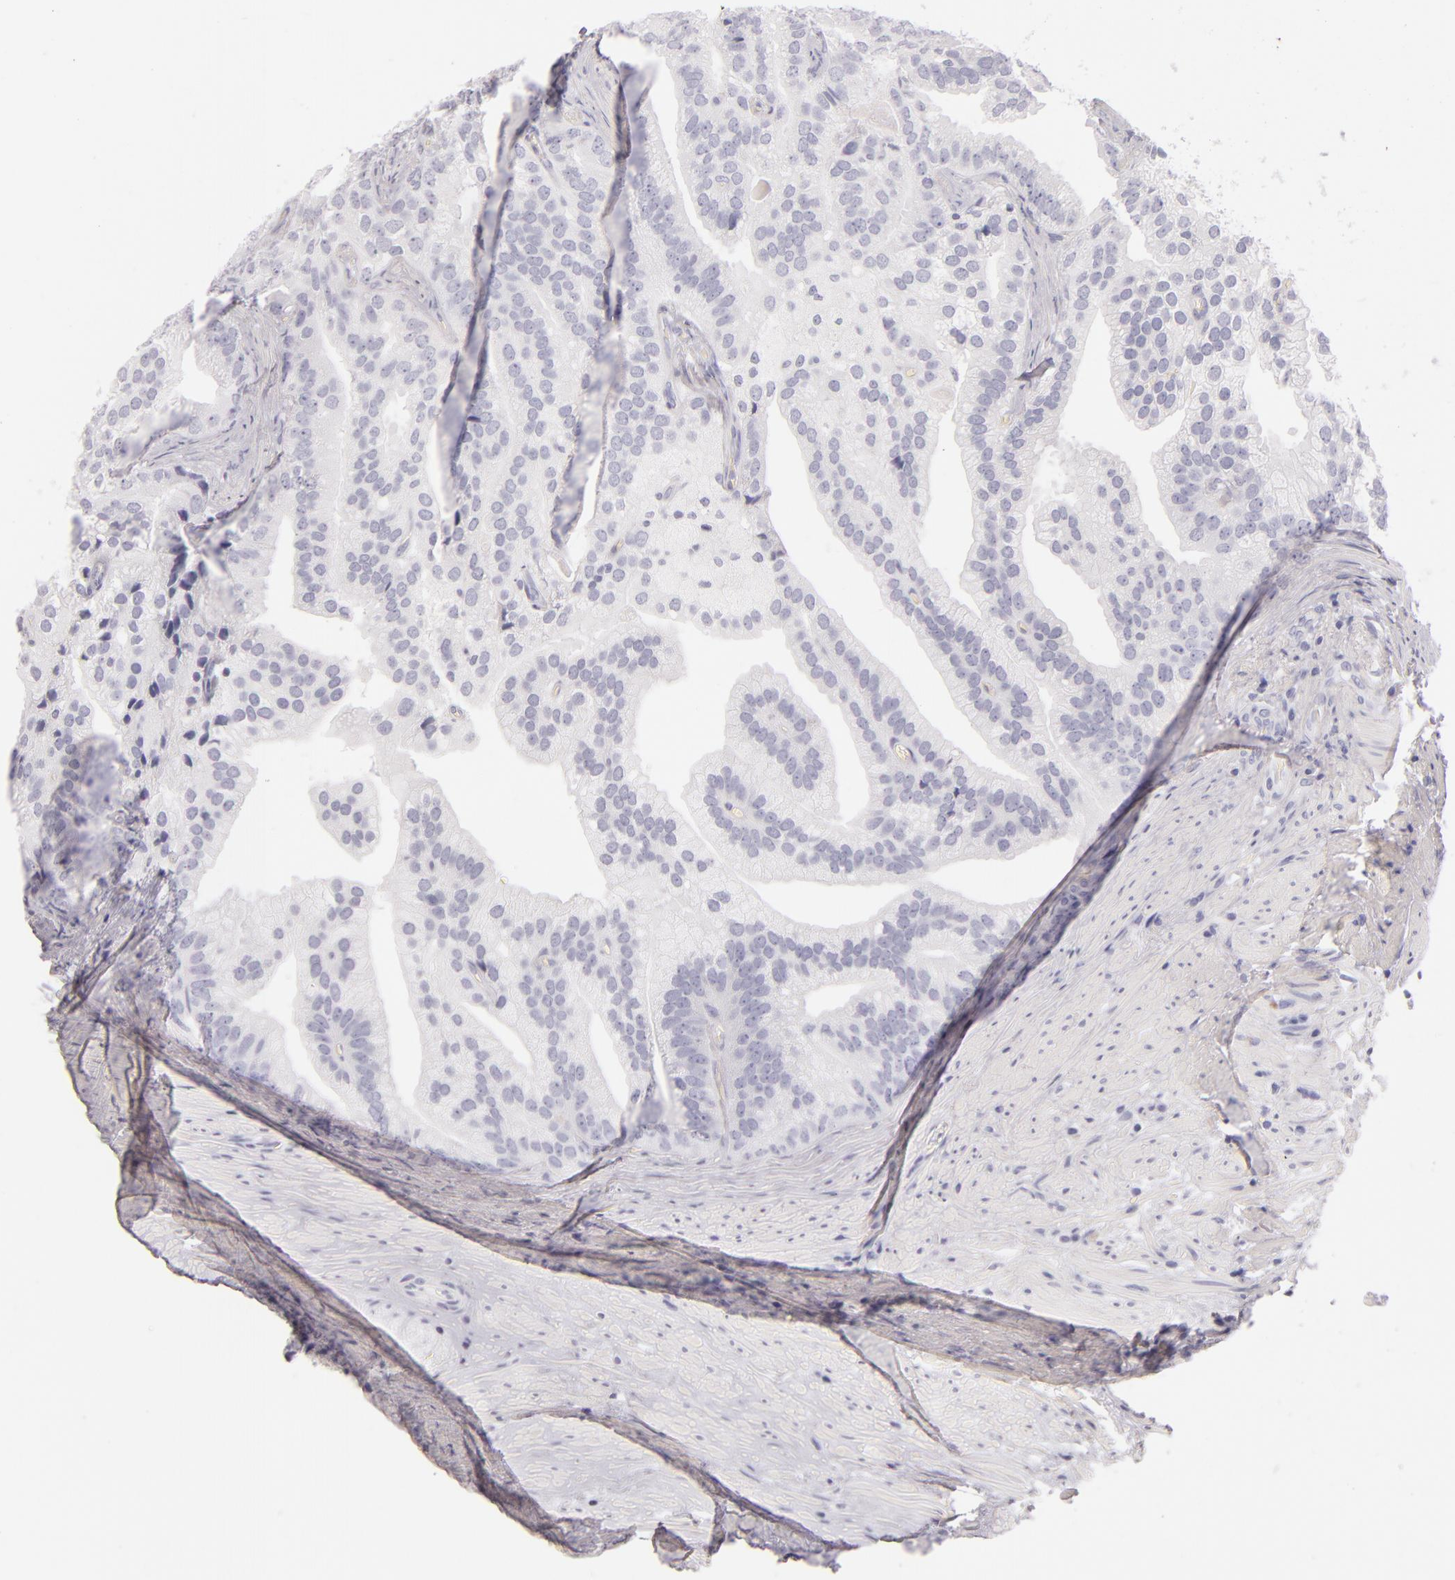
{"staining": {"intensity": "negative", "quantity": "none", "location": "none"}, "tissue": "prostate cancer", "cell_type": "Tumor cells", "image_type": "cancer", "snomed": [{"axis": "morphology", "description": "Adenocarcinoma, Low grade"}, {"axis": "topography", "description": "Prostate"}], "caption": "Image shows no significant protein staining in tumor cells of prostate cancer (low-grade adenocarcinoma).", "gene": "FABP1", "patient": {"sex": "male", "age": 71}}